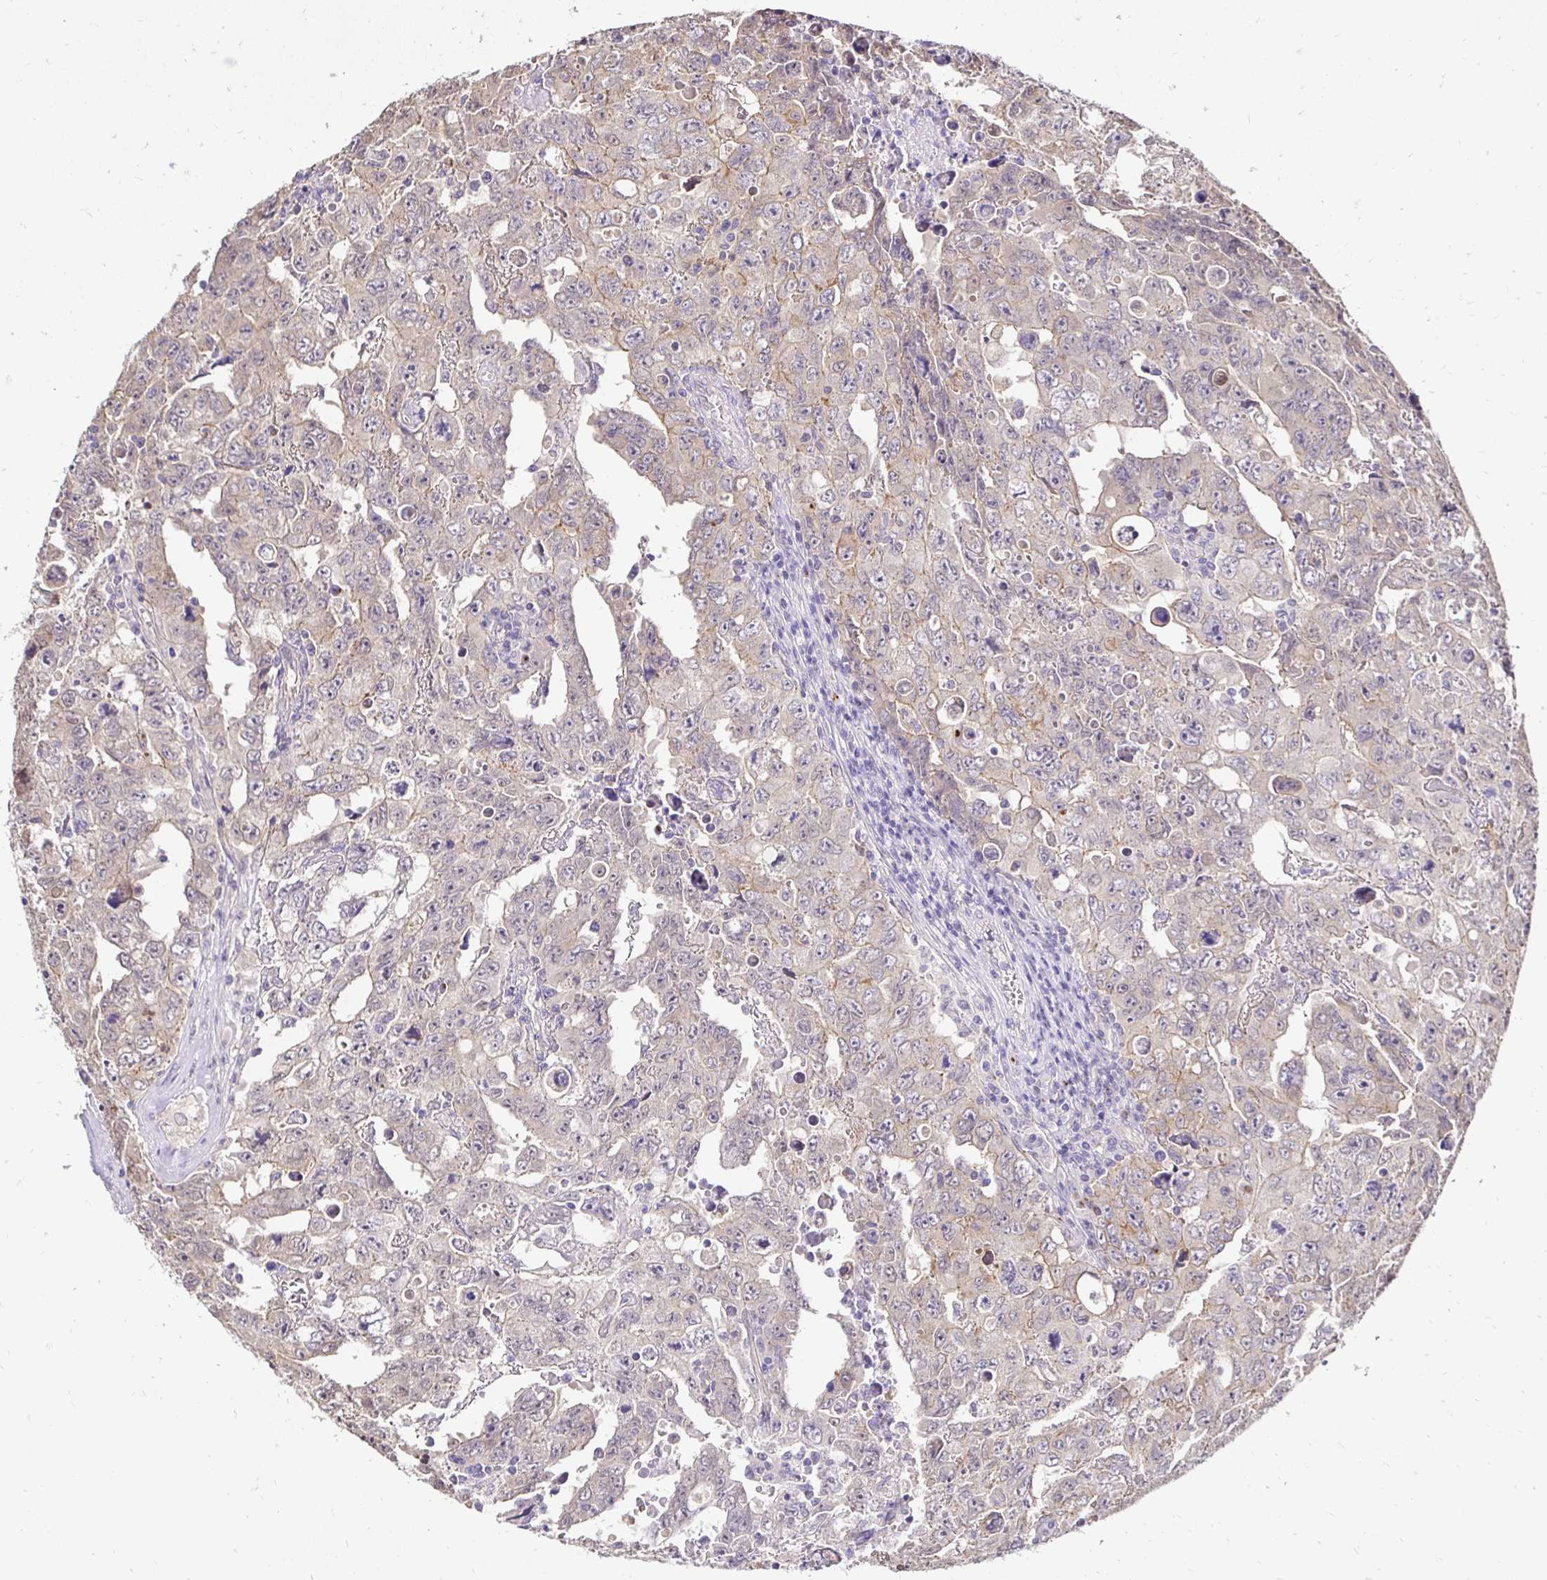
{"staining": {"intensity": "negative", "quantity": "none", "location": "none"}, "tissue": "testis cancer", "cell_type": "Tumor cells", "image_type": "cancer", "snomed": [{"axis": "morphology", "description": "Carcinoma, Embryonal, NOS"}, {"axis": "topography", "description": "Testis"}], "caption": "This is an immunohistochemistry (IHC) image of testis cancer (embryonal carcinoma). There is no staining in tumor cells.", "gene": "SLC9A1", "patient": {"sex": "male", "age": 24}}